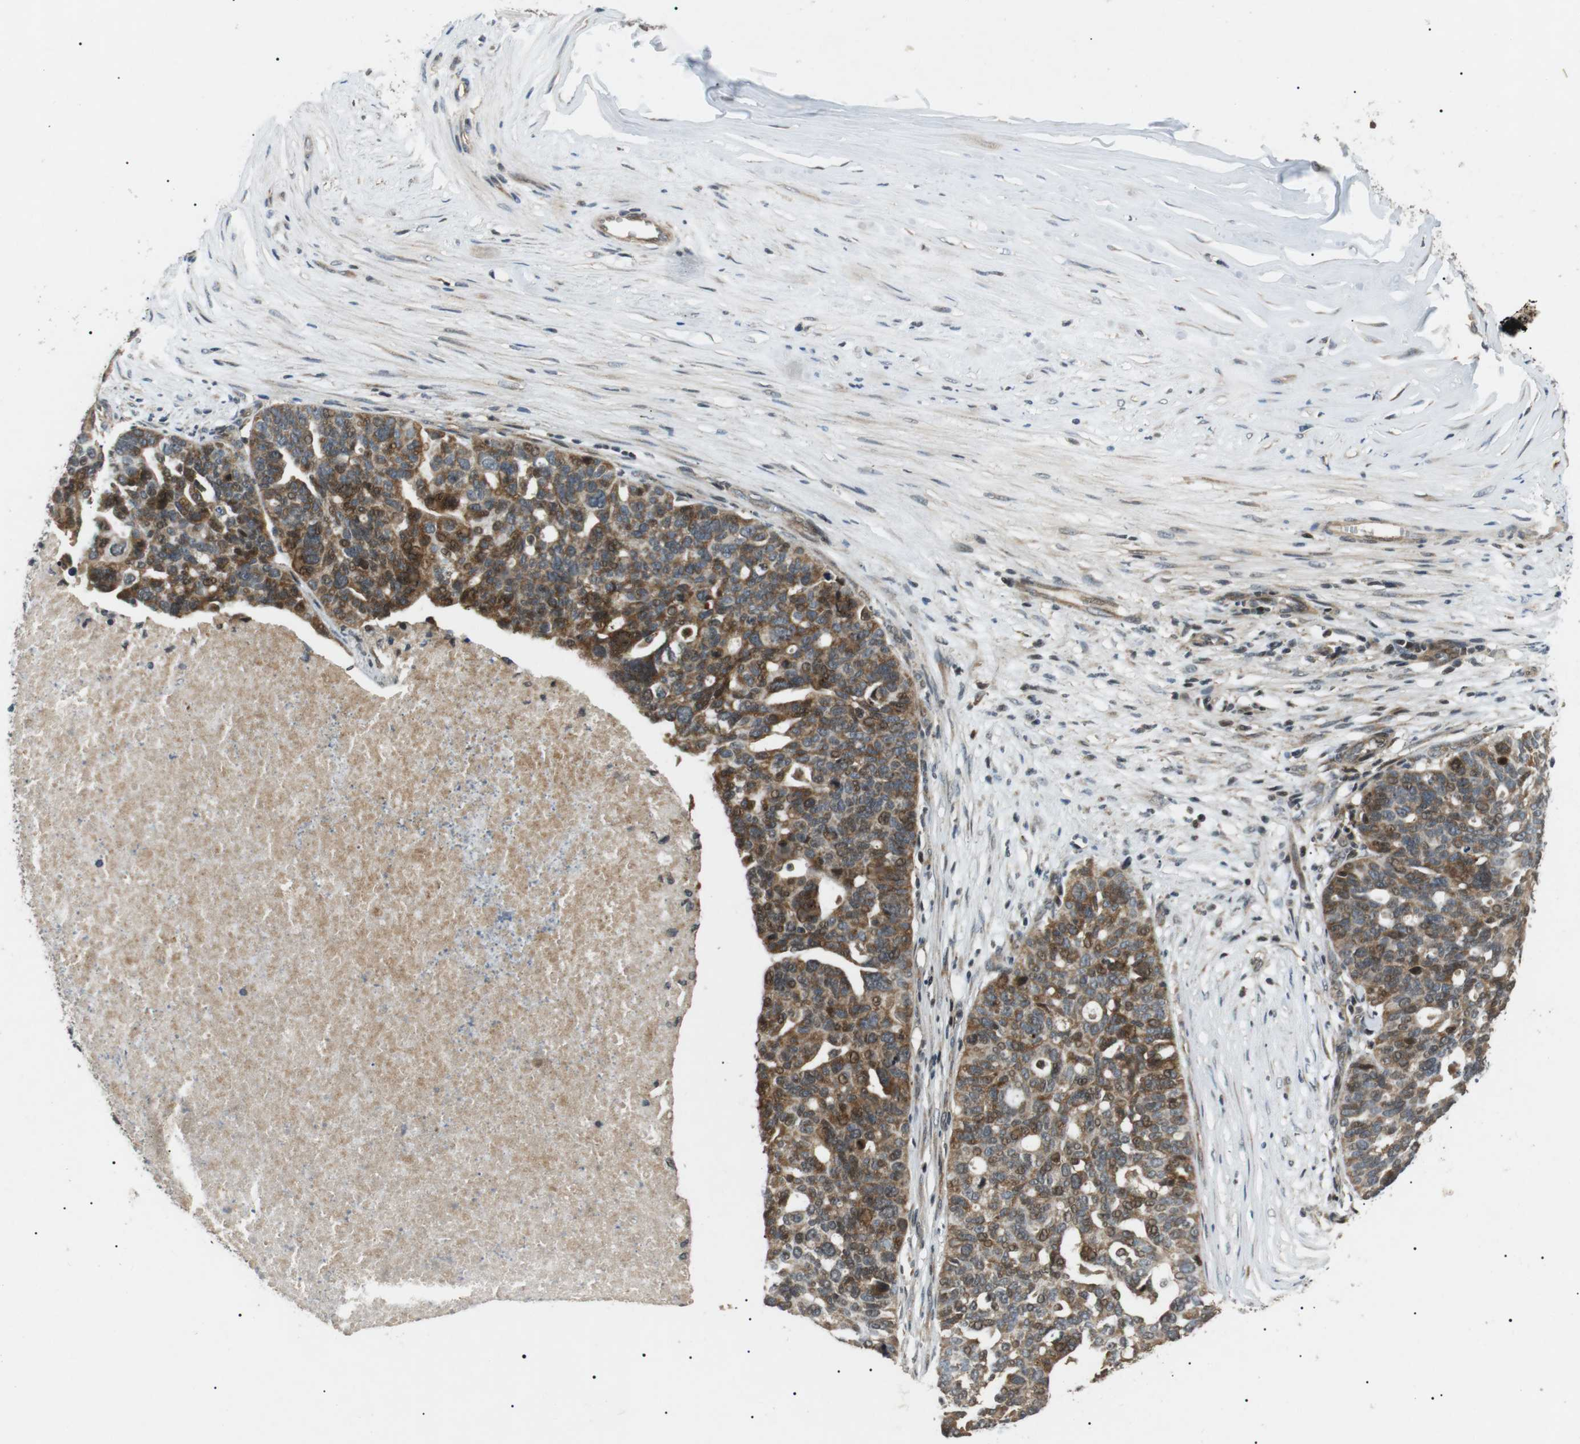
{"staining": {"intensity": "moderate", "quantity": ">75%", "location": "cytoplasmic/membranous,nuclear"}, "tissue": "ovarian cancer", "cell_type": "Tumor cells", "image_type": "cancer", "snomed": [{"axis": "morphology", "description": "Cystadenocarcinoma, serous, NOS"}, {"axis": "topography", "description": "Ovary"}], "caption": "Human ovarian cancer (serous cystadenocarcinoma) stained for a protein (brown) displays moderate cytoplasmic/membranous and nuclear positive expression in about >75% of tumor cells.", "gene": "HSPA13", "patient": {"sex": "female", "age": 59}}